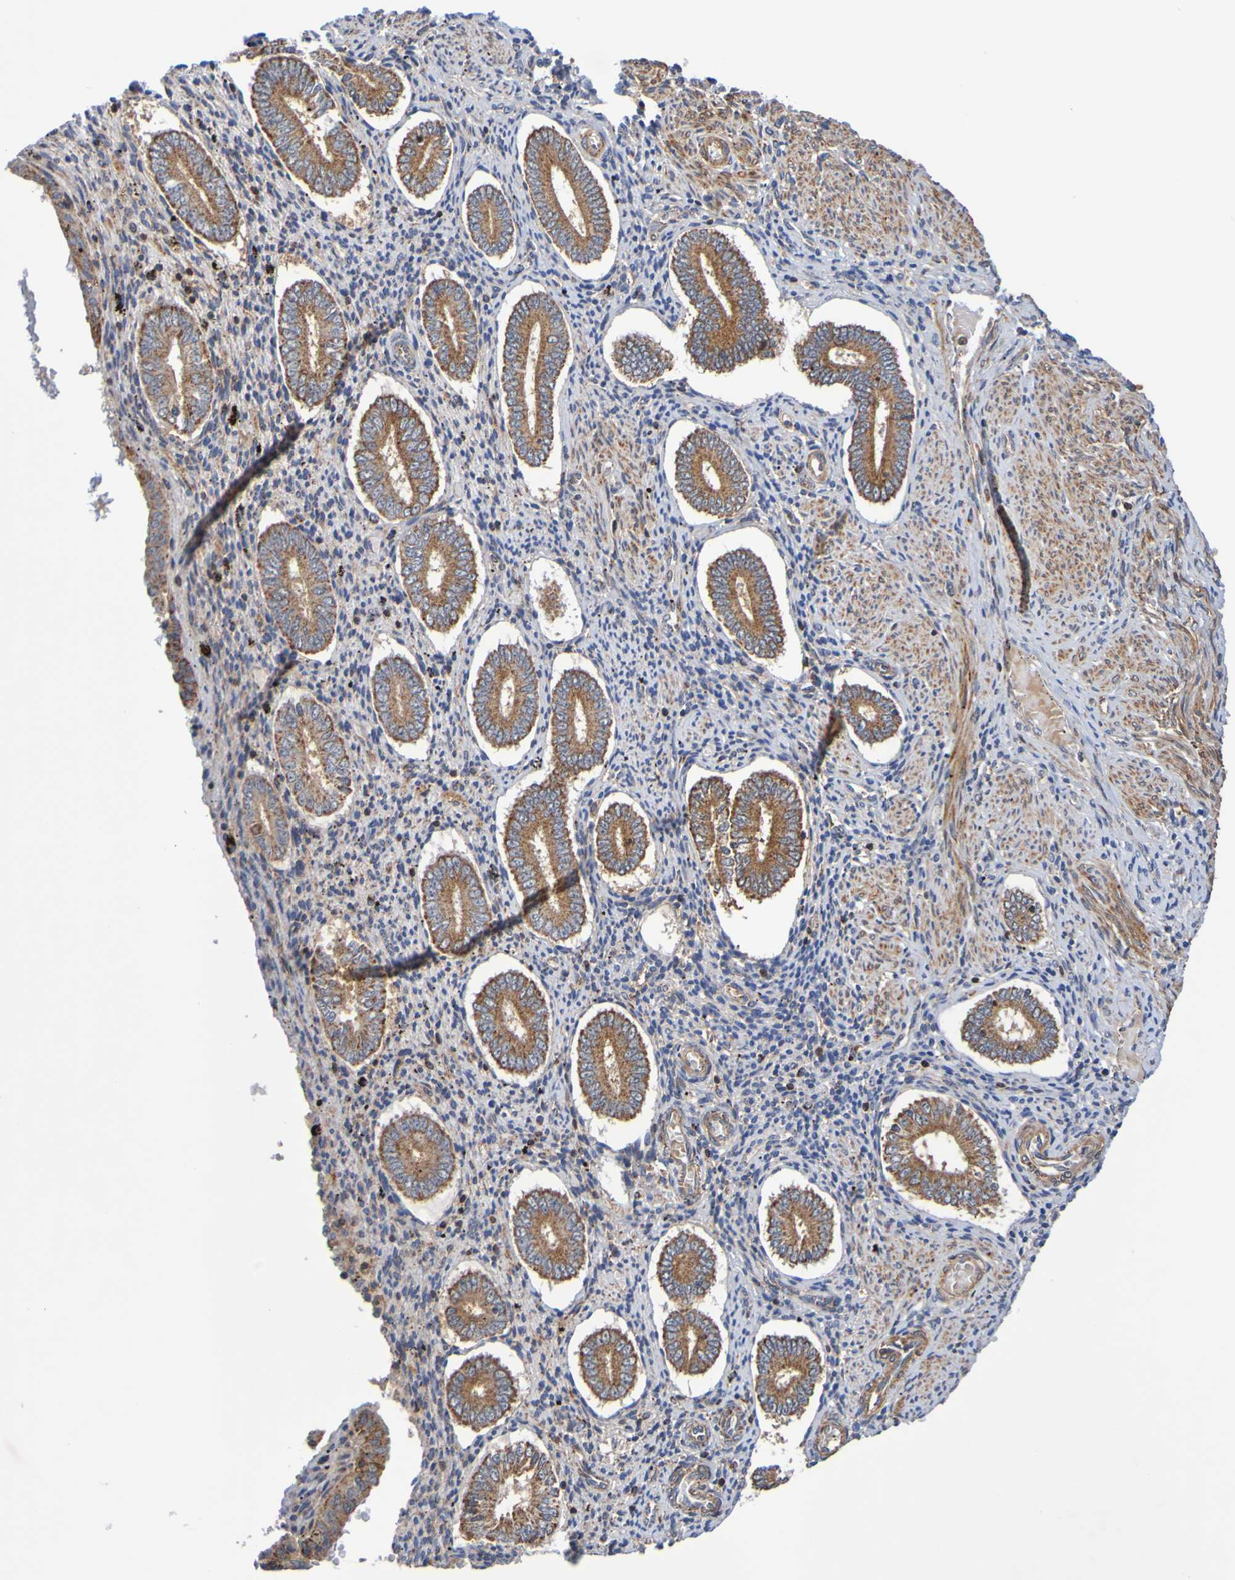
{"staining": {"intensity": "moderate", "quantity": "25%-75%", "location": "cytoplasmic/membranous"}, "tissue": "endometrium", "cell_type": "Cells in endometrial stroma", "image_type": "normal", "snomed": [{"axis": "morphology", "description": "Normal tissue, NOS"}, {"axis": "topography", "description": "Endometrium"}], "caption": "Protein staining of benign endometrium exhibits moderate cytoplasmic/membranous staining in approximately 25%-75% of cells in endometrial stroma.", "gene": "CCDC51", "patient": {"sex": "female", "age": 42}}